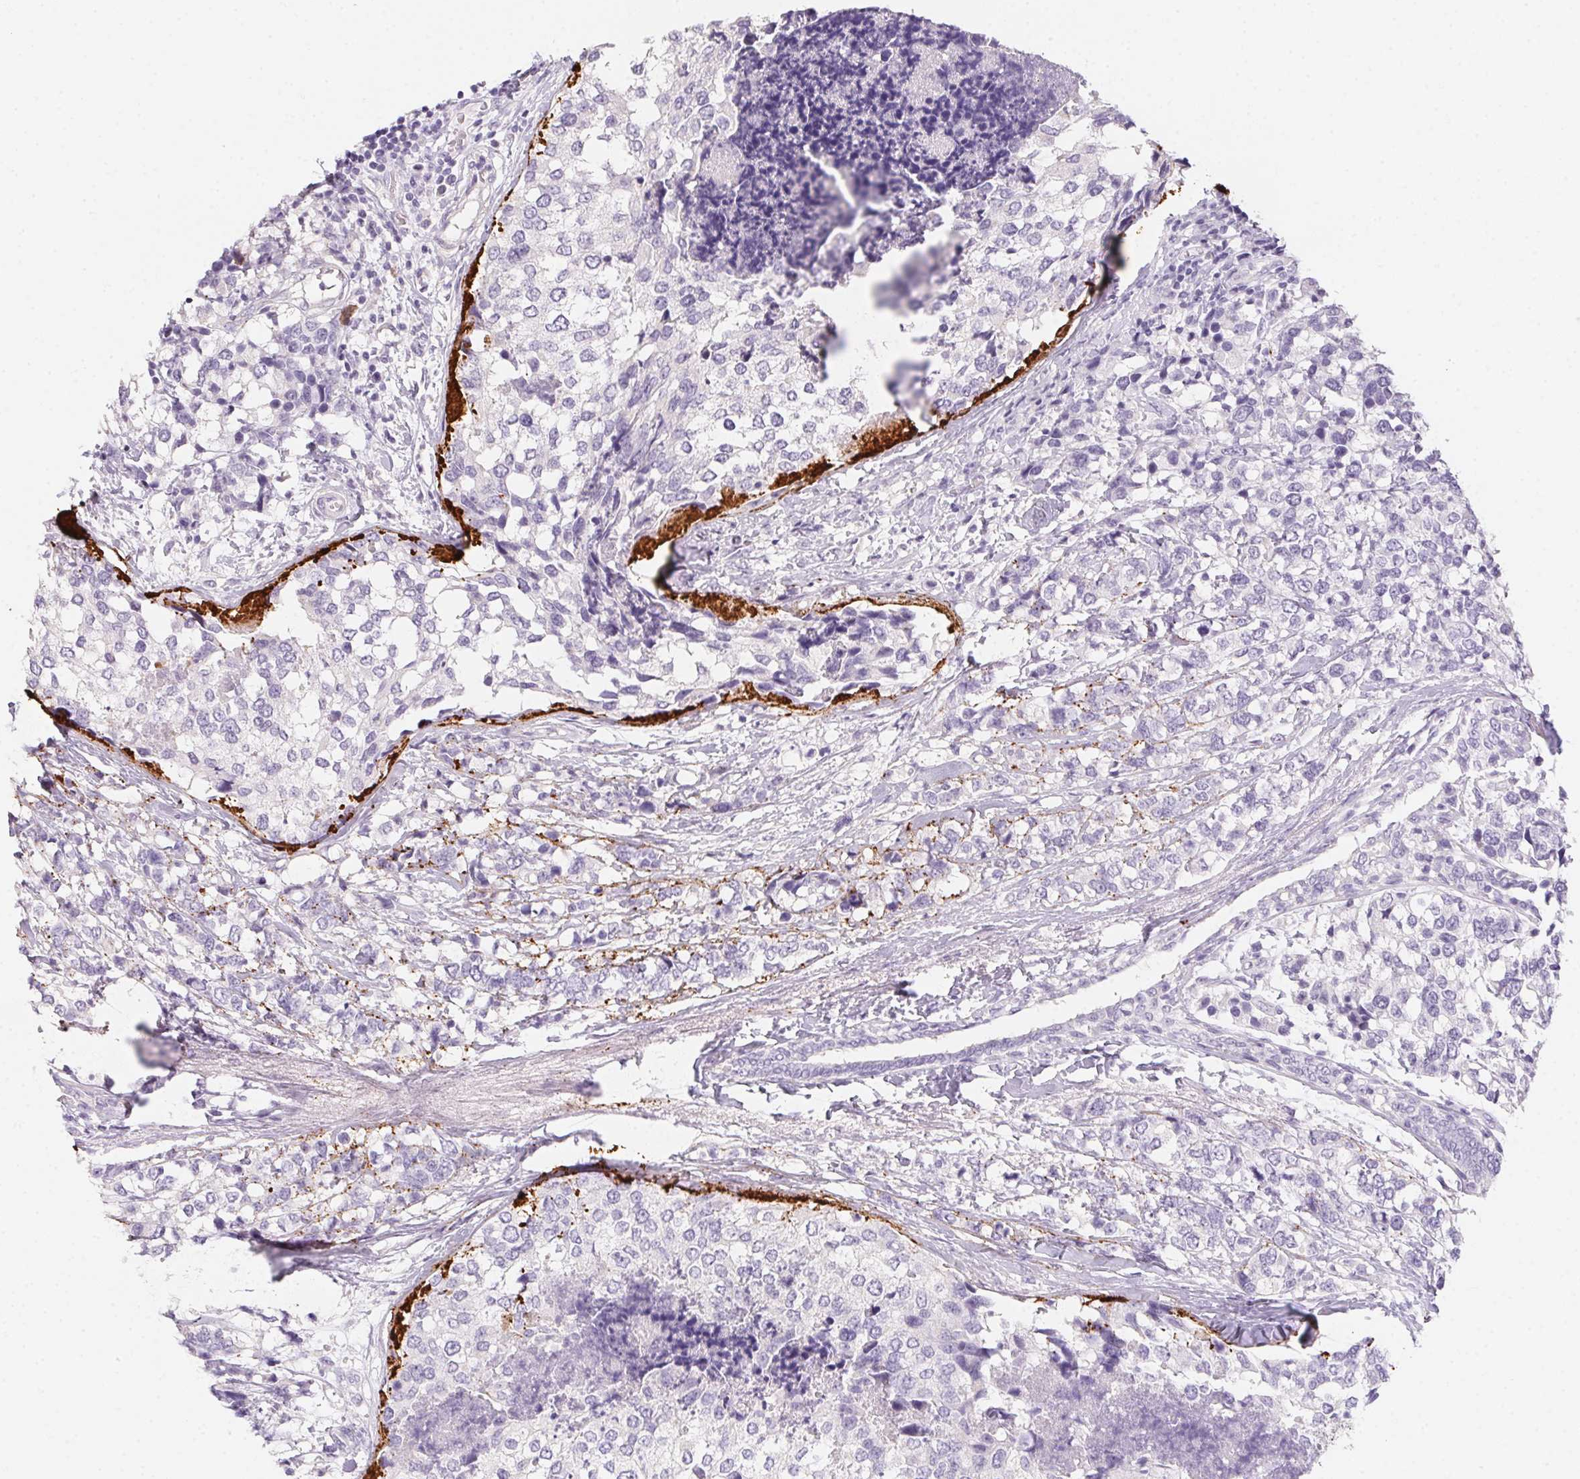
{"staining": {"intensity": "negative", "quantity": "none", "location": "none"}, "tissue": "breast cancer", "cell_type": "Tumor cells", "image_type": "cancer", "snomed": [{"axis": "morphology", "description": "Lobular carcinoma"}, {"axis": "topography", "description": "Breast"}], "caption": "Tumor cells are negative for brown protein staining in breast lobular carcinoma.", "gene": "MYL4", "patient": {"sex": "female", "age": 59}}